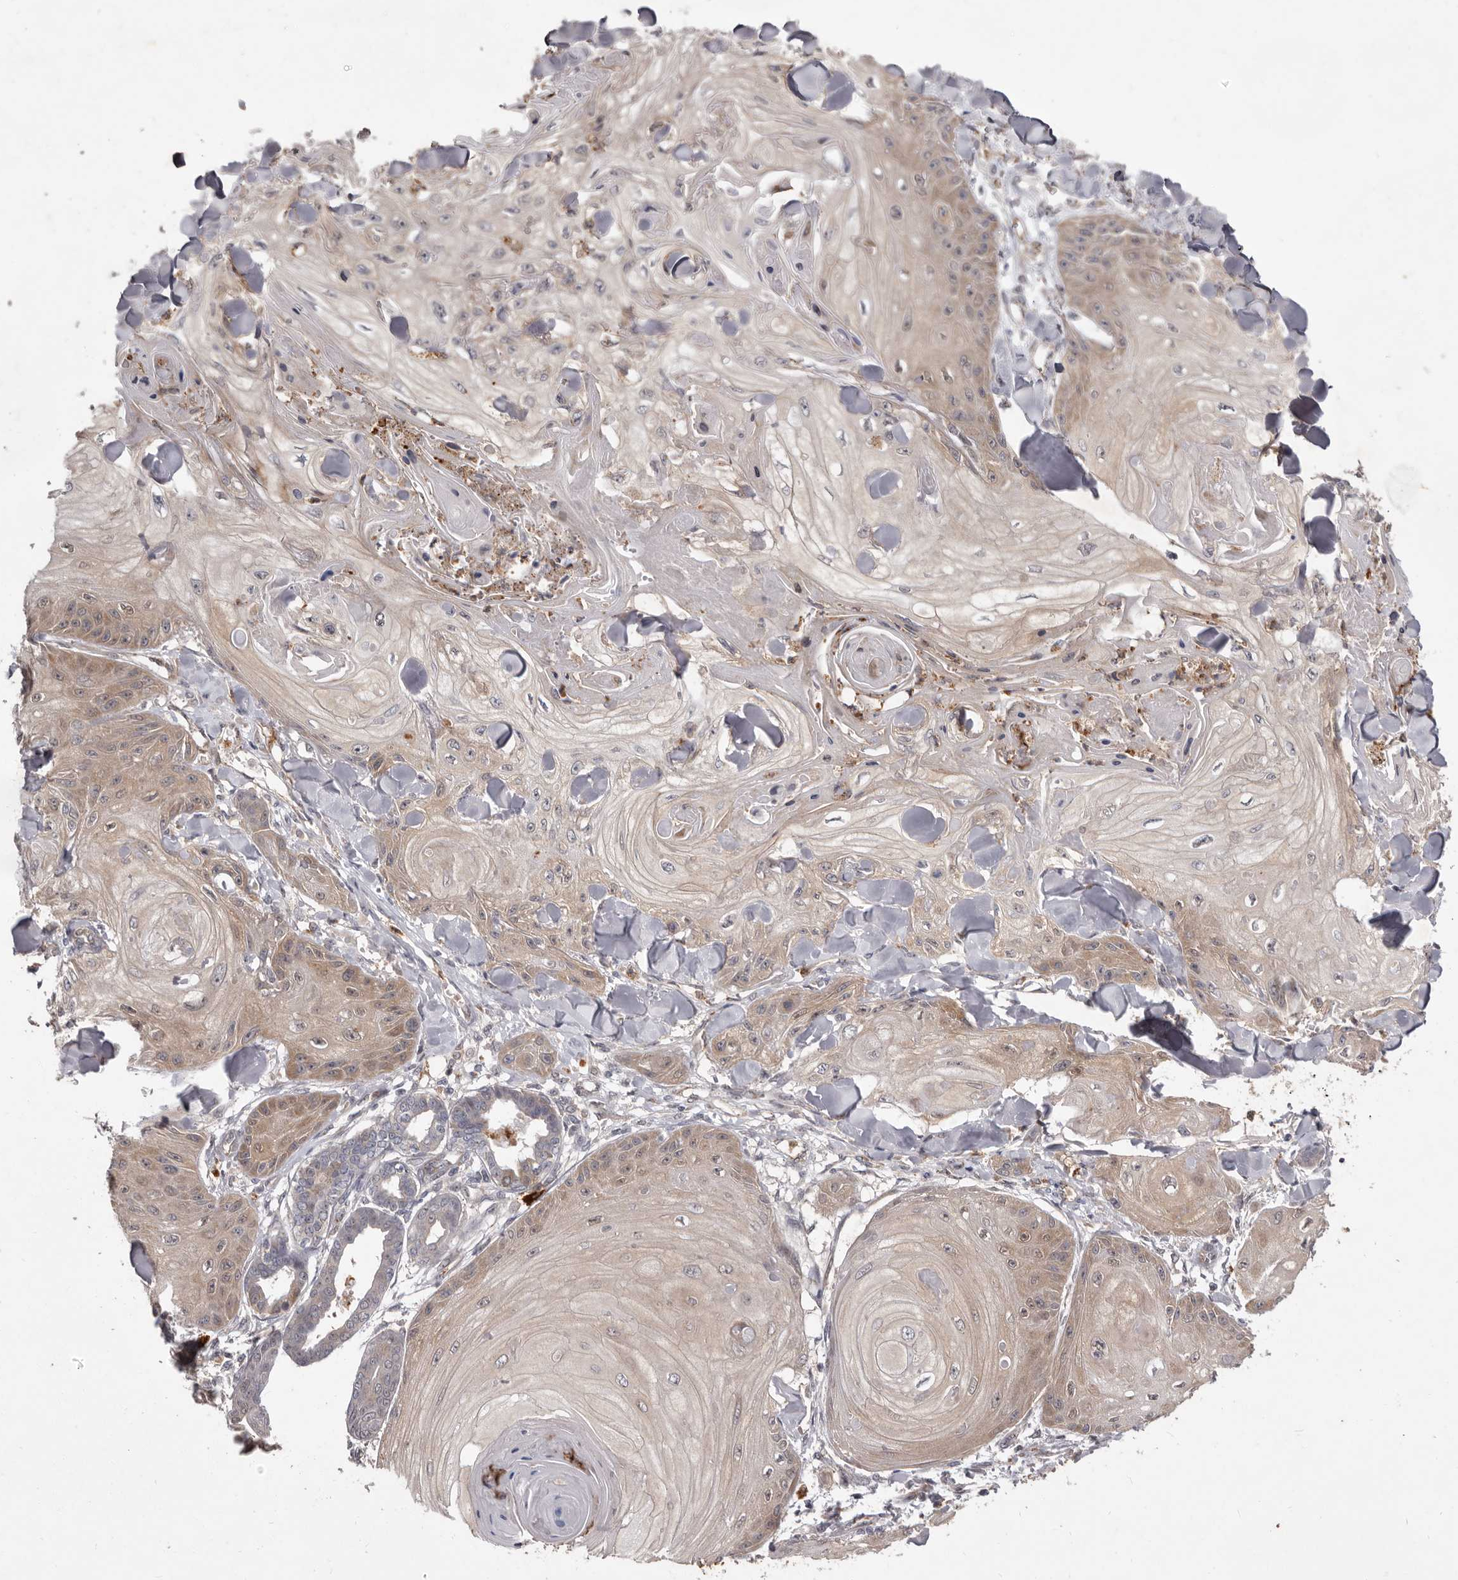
{"staining": {"intensity": "moderate", "quantity": "<25%", "location": "cytoplasmic/membranous"}, "tissue": "skin cancer", "cell_type": "Tumor cells", "image_type": "cancer", "snomed": [{"axis": "morphology", "description": "Squamous cell carcinoma, NOS"}, {"axis": "topography", "description": "Skin"}], "caption": "High-power microscopy captured an IHC histopathology image of squamous cell carcinoma (skin), revealing moderate cytoplasmic/membranous positivity in about <25% of tumor cells.", "gene": "ACLY", "patient": {"sex": "male", "age": 74}}